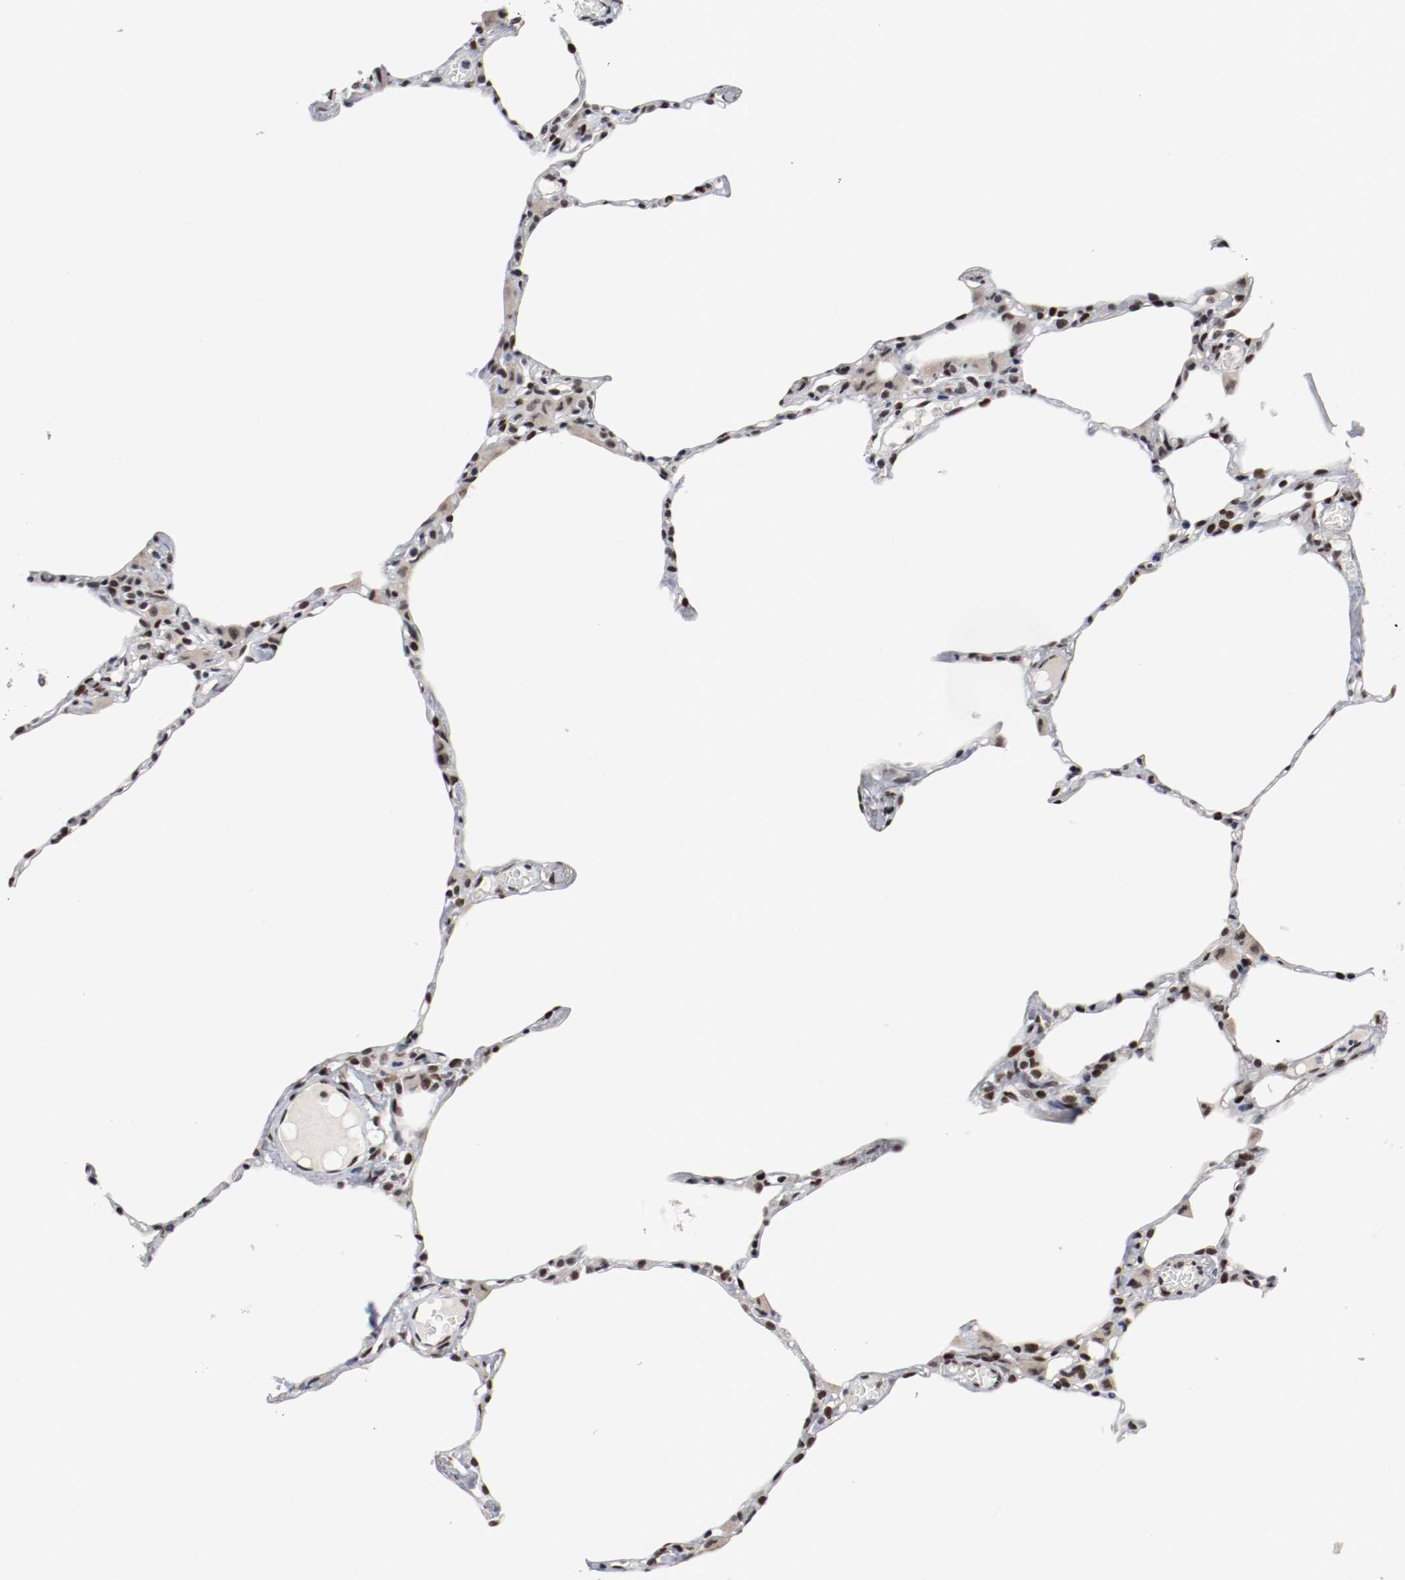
{"staining": {"intensity": "strong", "quantity": ">75%", "location": "nuclear"}, "tissue": "lung", "cell_type": "Alveolar cells", "image_type": "normal", "snomed": [{"axis": "morphology", "description": "Normal tissue, NOS"}, {"axis": "topography", "description": "Lung"}], "caption": "Protein staining exhibits strong nuclear staining in approximately >75% of alveolar cells in benign lung. The protein is shown in brown color, while the nuclei are stained blue.", "gene": "MEF2D", "patient": {"sex": "female", "age": 49}}